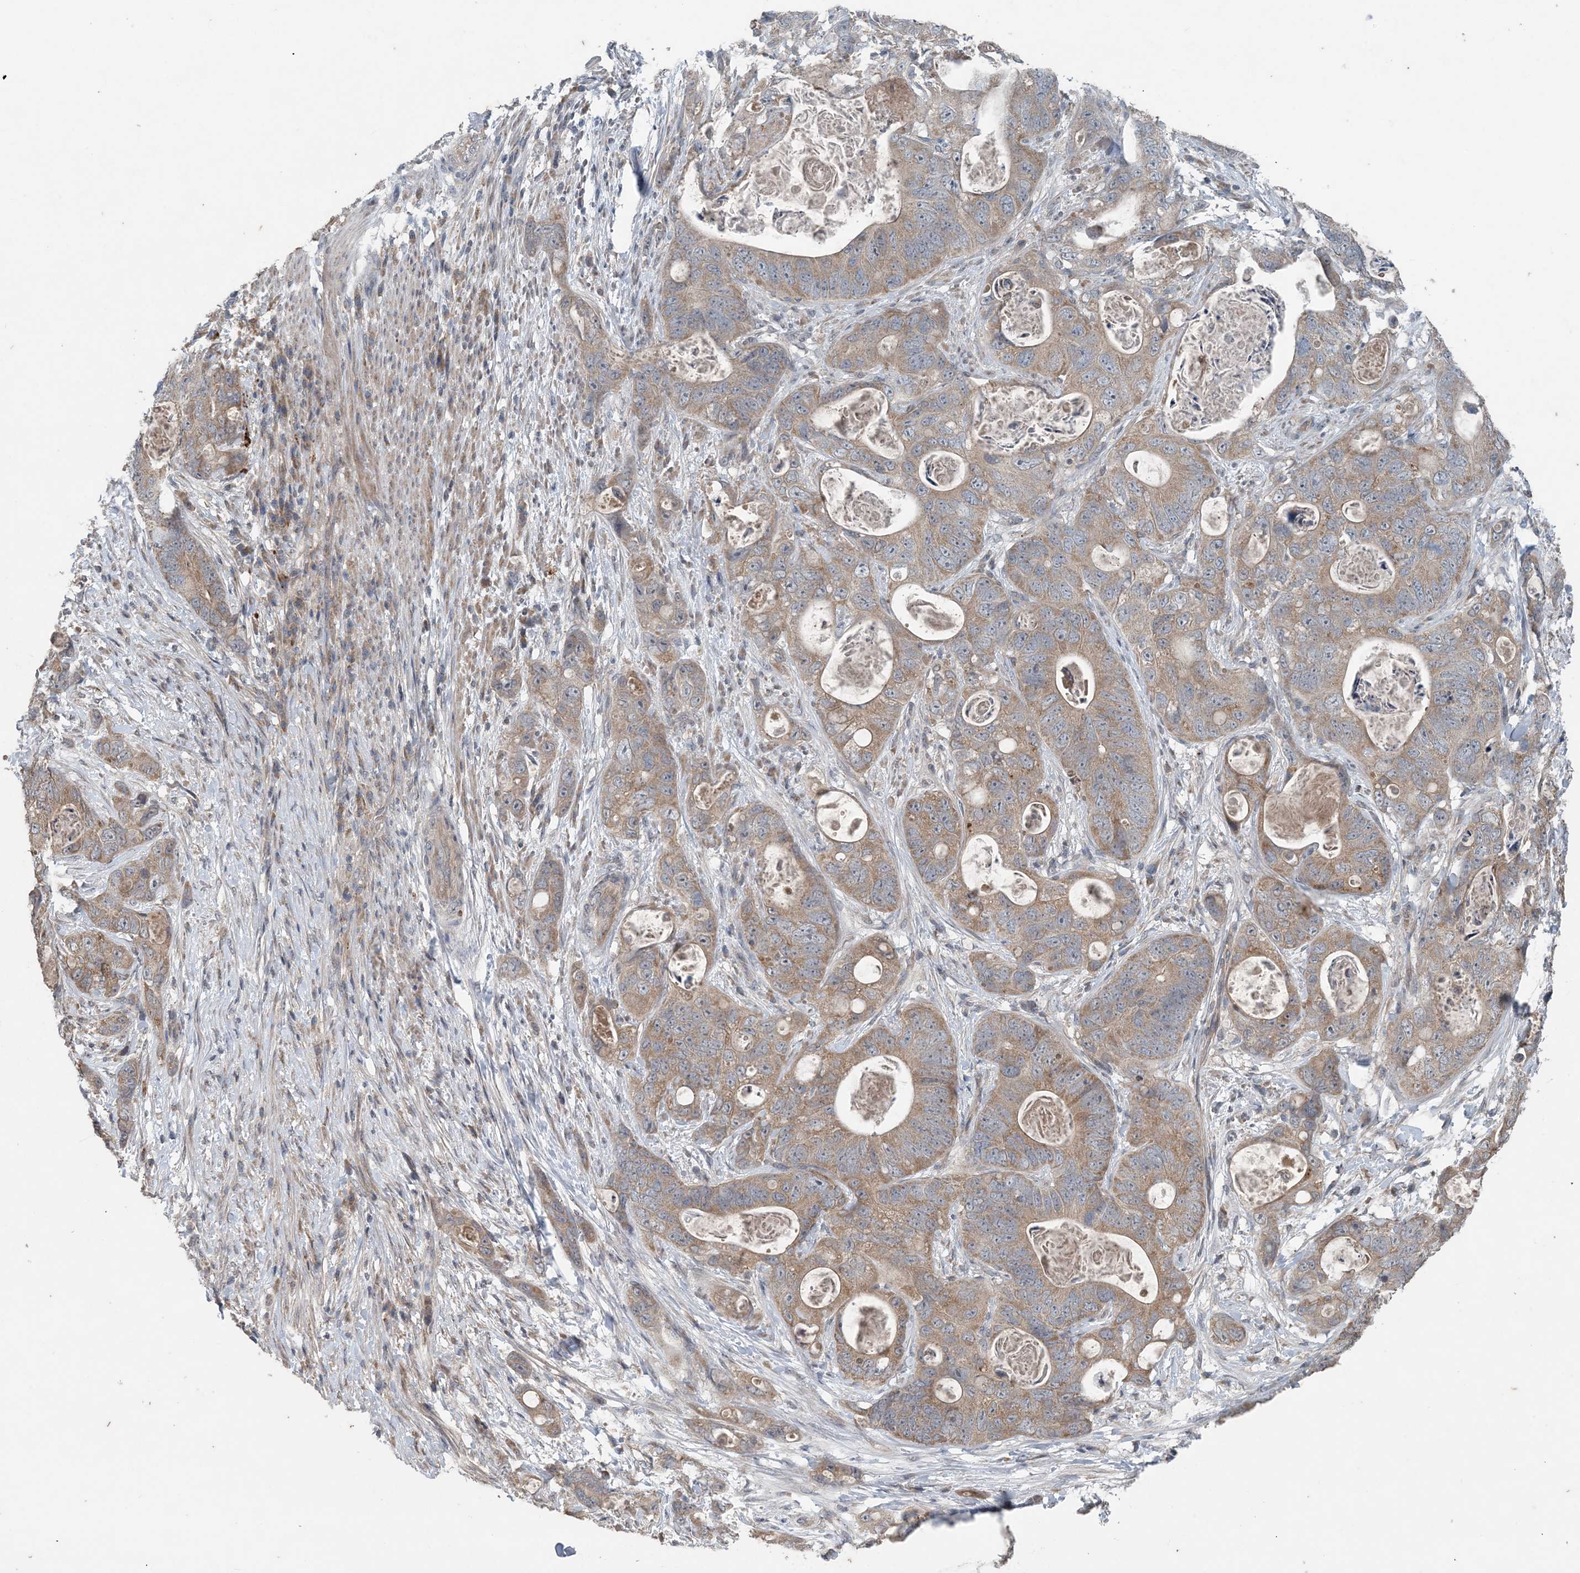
{"staining": {"intensity": "moderate", "quantity": ">75%", "location": "cytoplasmic/membranous"}, "tissue": "stomach cancer", "cell_type": "Tumor cells", "image_type": "cancer", "snomed": [{"axis": "morphology", "description": "Adenocarcinoma, NOS"}, {"axis": "topography", "description": "Stomach"}], "caption": "Stomach cancer (adenocarcinoma) stained with a protein marker demonstrates moderate staining in tumor cells.", "gene": "MYO9B", "patient": {"sex": "female", "age": 89}}